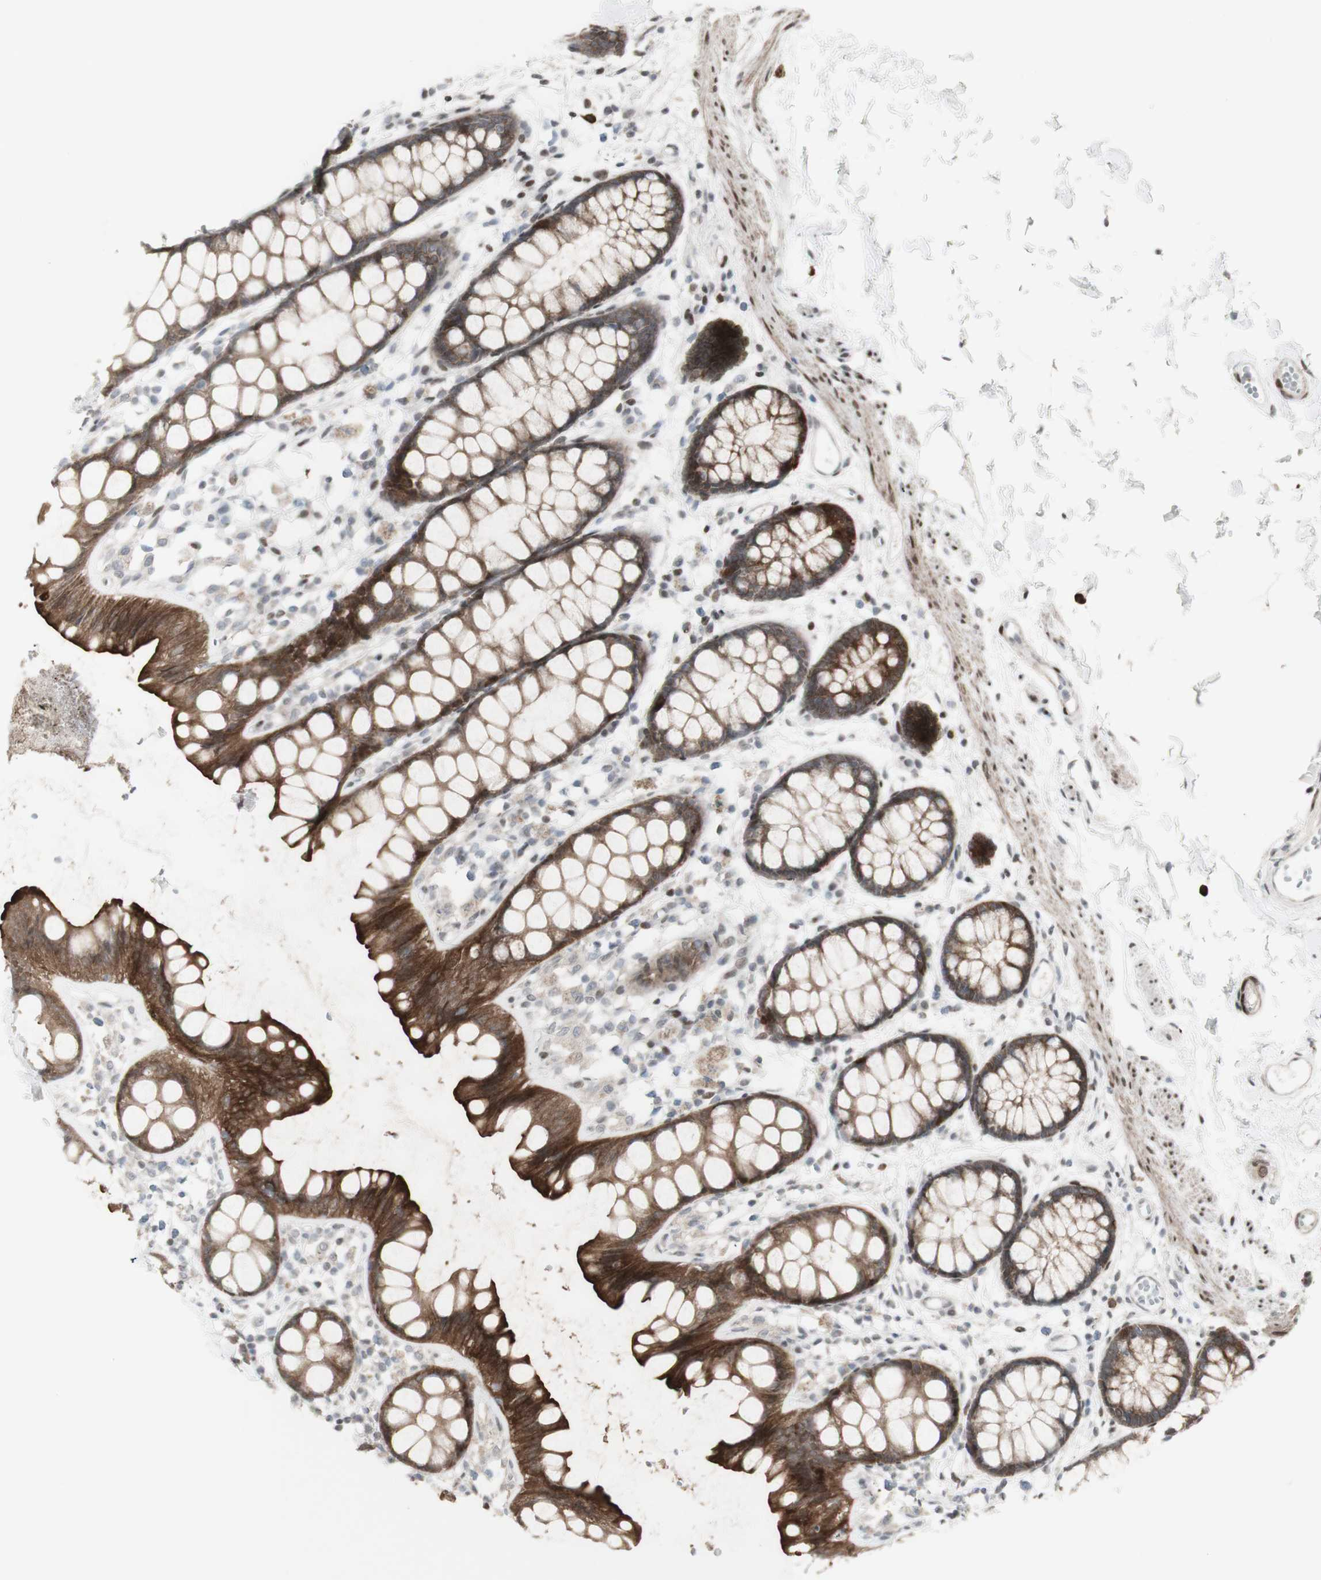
{"staining": {"intensity": "strong", "quantity": ">75%", "location": "cytoplasmic/membranous"}, "tissue": "rectum", "cell_type": "Glandular cells", "image_type": "normal", "snomed": [{"axis": "morphology", "description": "Normal tissue, NOS"}, {"axis": "topography", "description": "Rectum"}], "caption": "High-power microscopy captured an immunohistochemistry photomicrograph of normal rectum, revealing strong cytoplasmic/membranous positivity in about >75% of glandular cells. The staining is performed using DAB (3,3'-diaminobenzidine) brown chromogen to label protein expression. The nuclei are counter-stained blue using hematoxylin.", "gene": "C1orf116", "patient": {"sex": "female", "age": 66}}